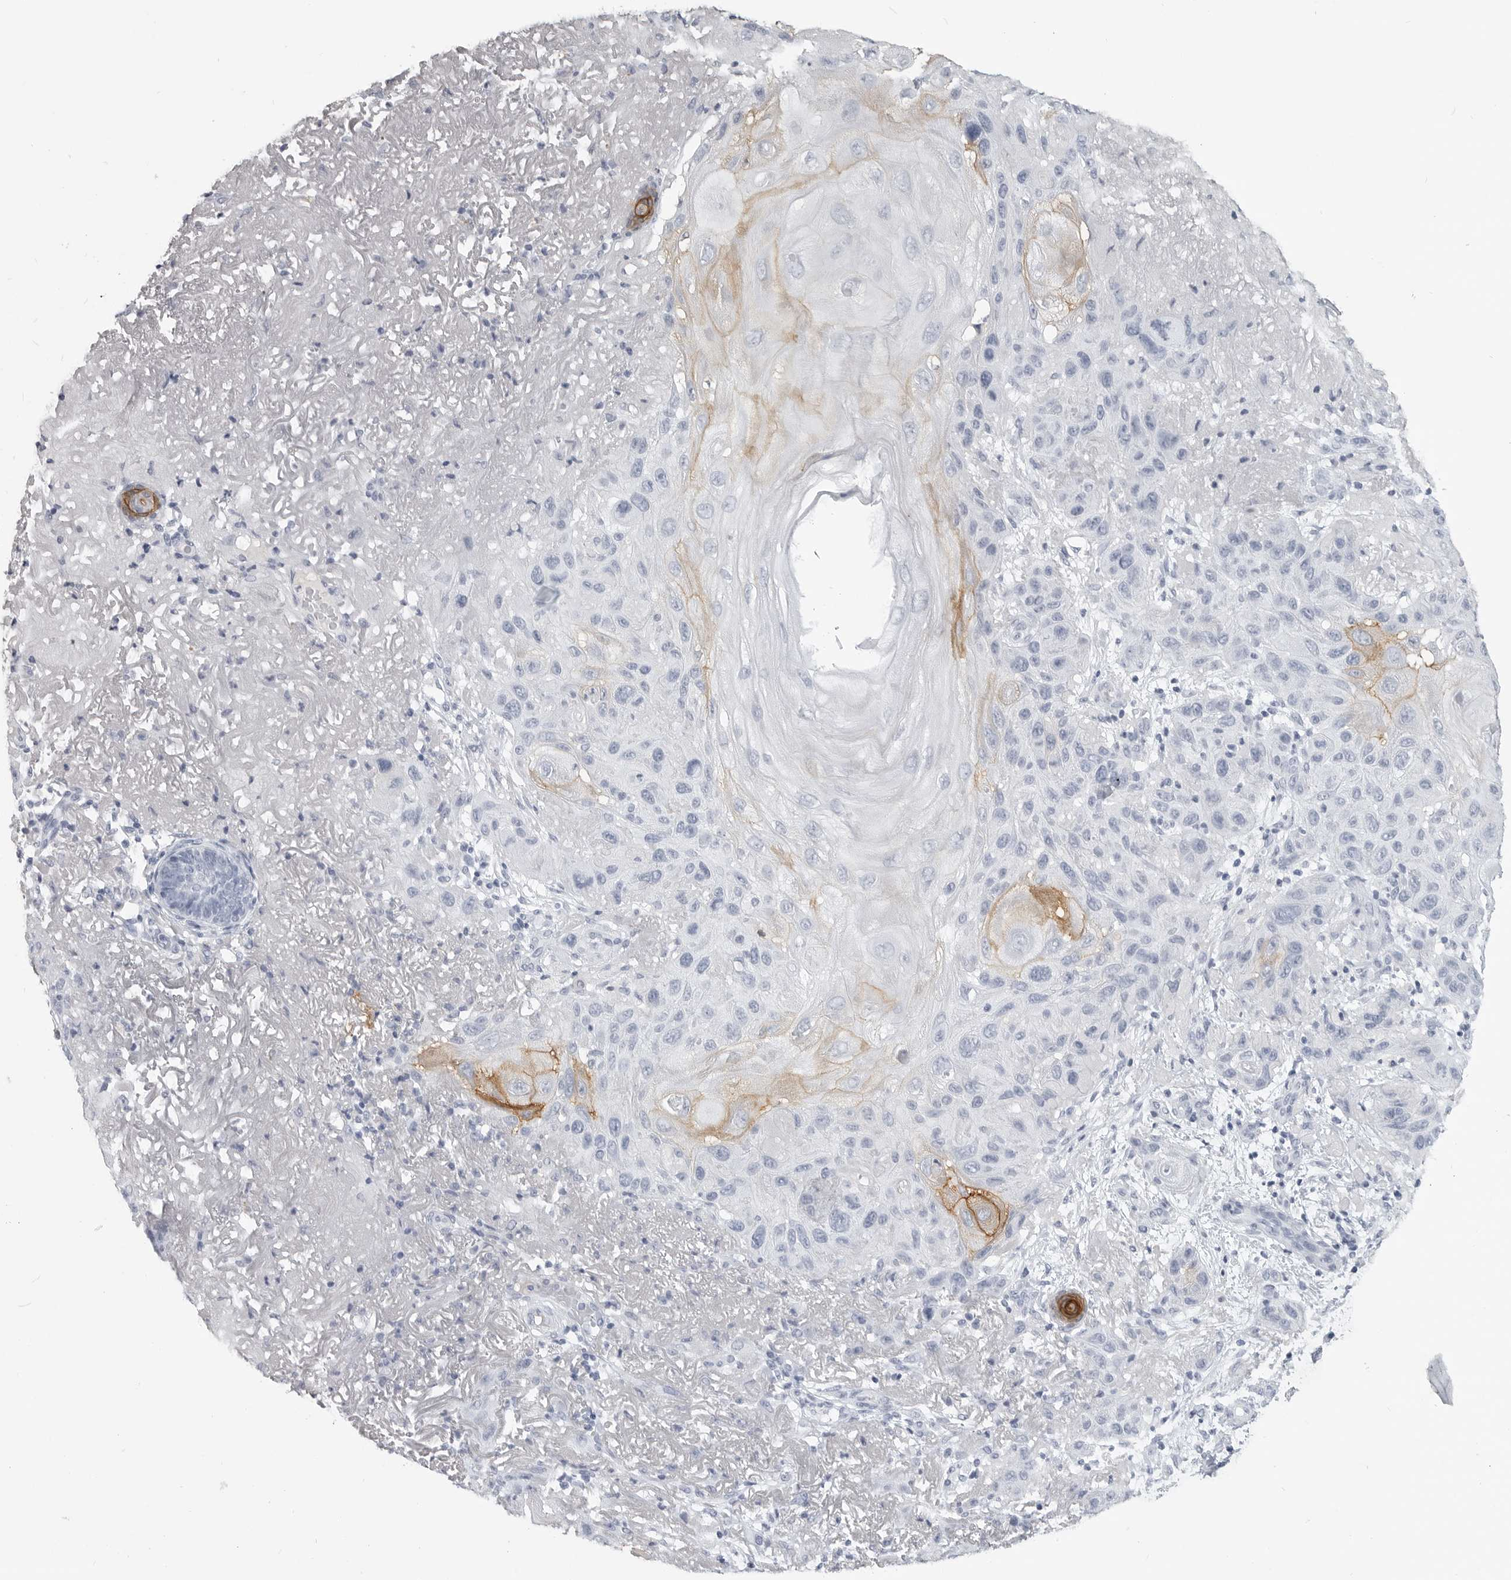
{"staining": {"intensity": "moderate", "quantity": "<25%", "location": "cytoplasmic/membranous"}, "tissue": "skin cancer", "cell_type": "Tumor cells", "image_type": "cancer", "snomed": [{"axis": "morphology", "description": "Normal tissue, NOS"}, {"axis": "morphology", "description": "Squamous cell carcinoma, NOS"}, {"axis": "topography", "description": "Skin"}], "caption": "Protein staining of skin squamous cell carcinoma tissue demonstrates moderate cytoplasmic/membranous positivity in approximately <25% of tumor cells.", "gene": "LY6D", "patient": {"sex": "female", "age": 96}}